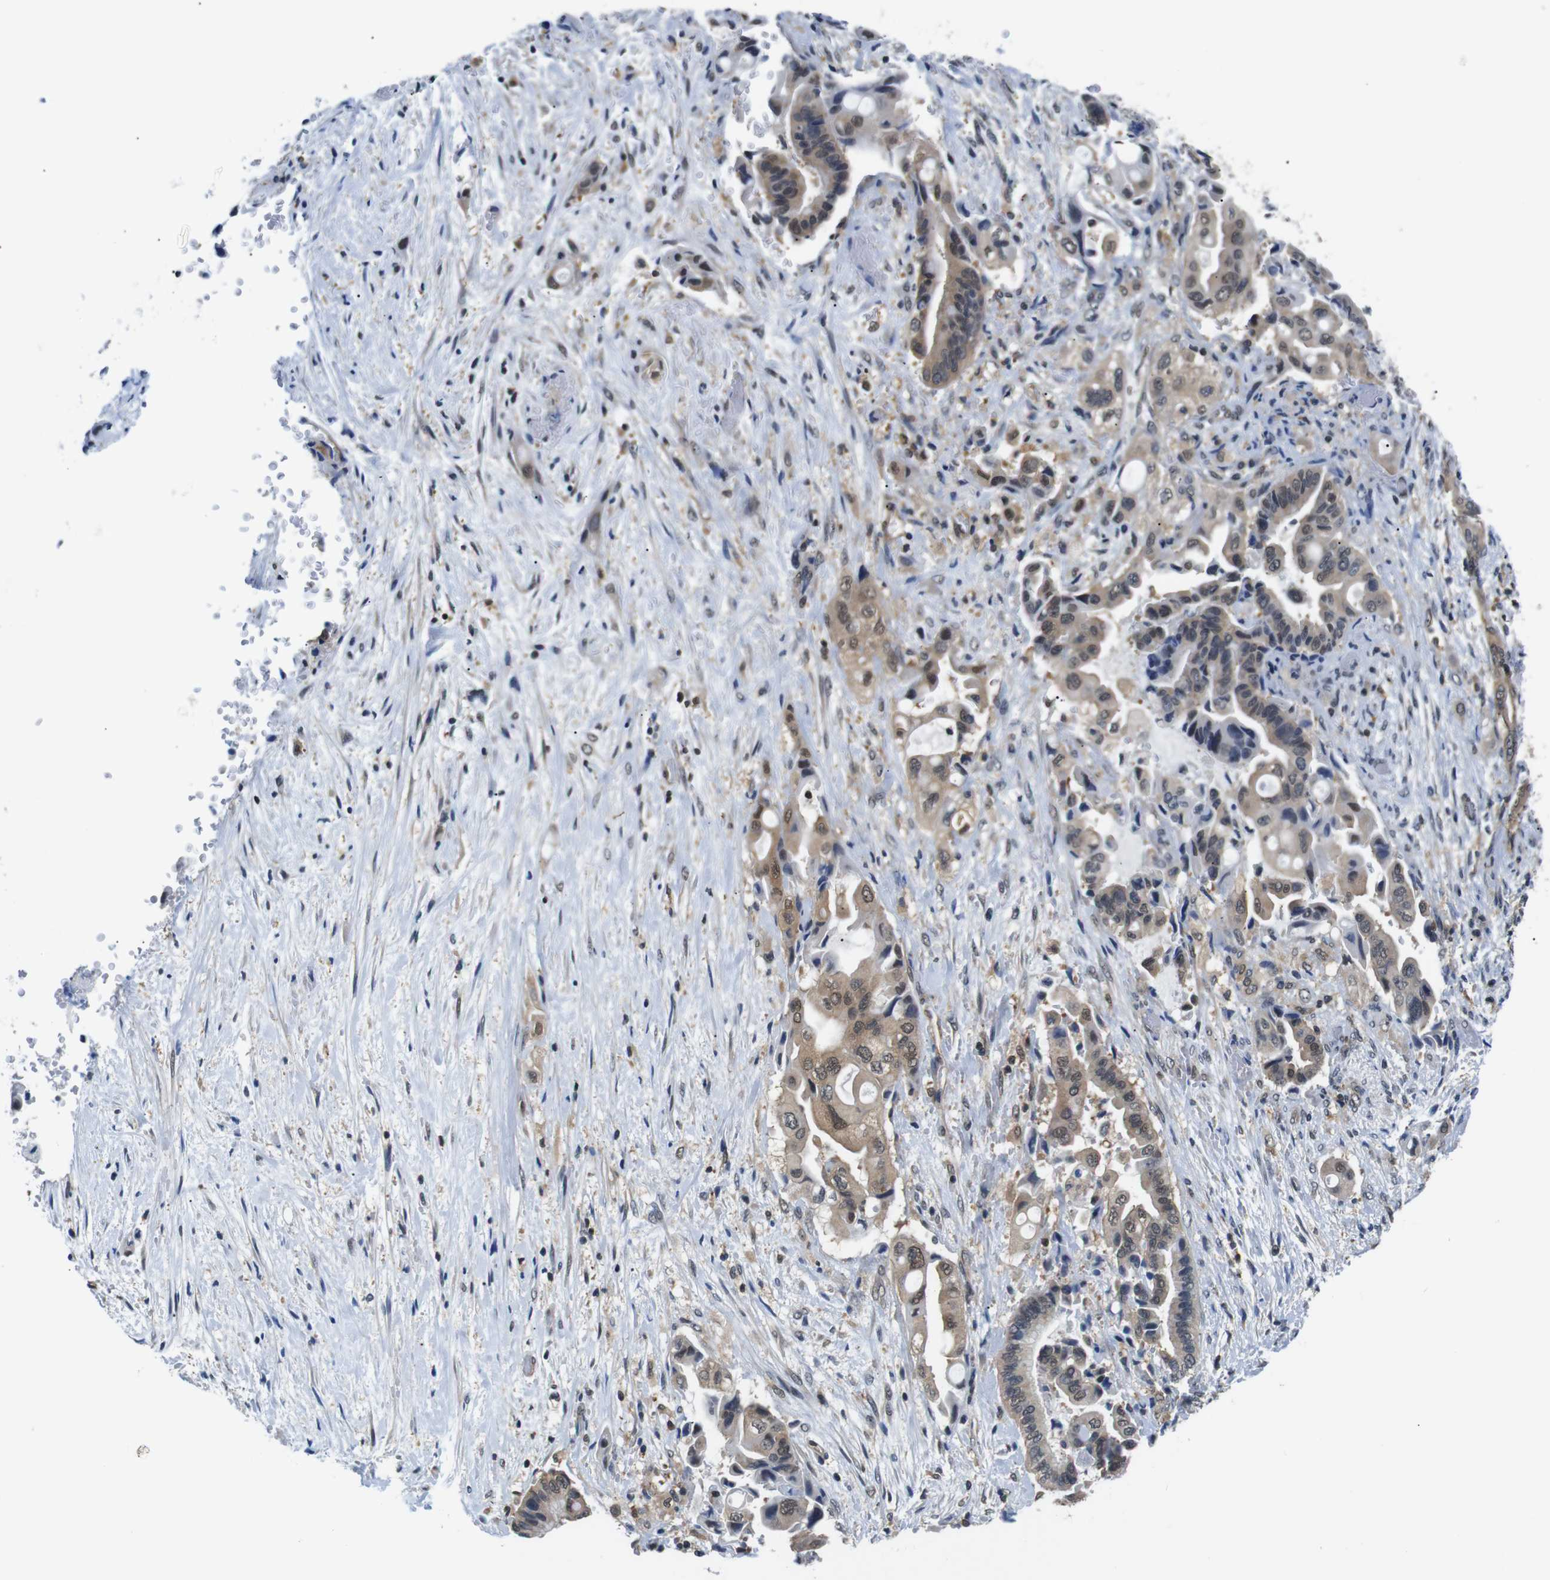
{"staining": {"intensity": "moderate", "quantity": "25%-75%", "location": "cytoplasmic/membranous,nuclear"}, "tissue": "liver cancer", "cell_type": "Tumor cells", "image_type": "cancer", "snomed": [{"axis": "morphology", "description": "Cholangiocarcinoma"}, {"axis": "topography", "description": "Liver"}], "caption": "This is a photomicrograph of immunohistochemistry staining of liver cancer, which shows moderate expression in the cytoplasmic/membranous and nuclear of tumor cells.", "gene": "UBXN1", "patient": {"sex": "female", "age": 61}}